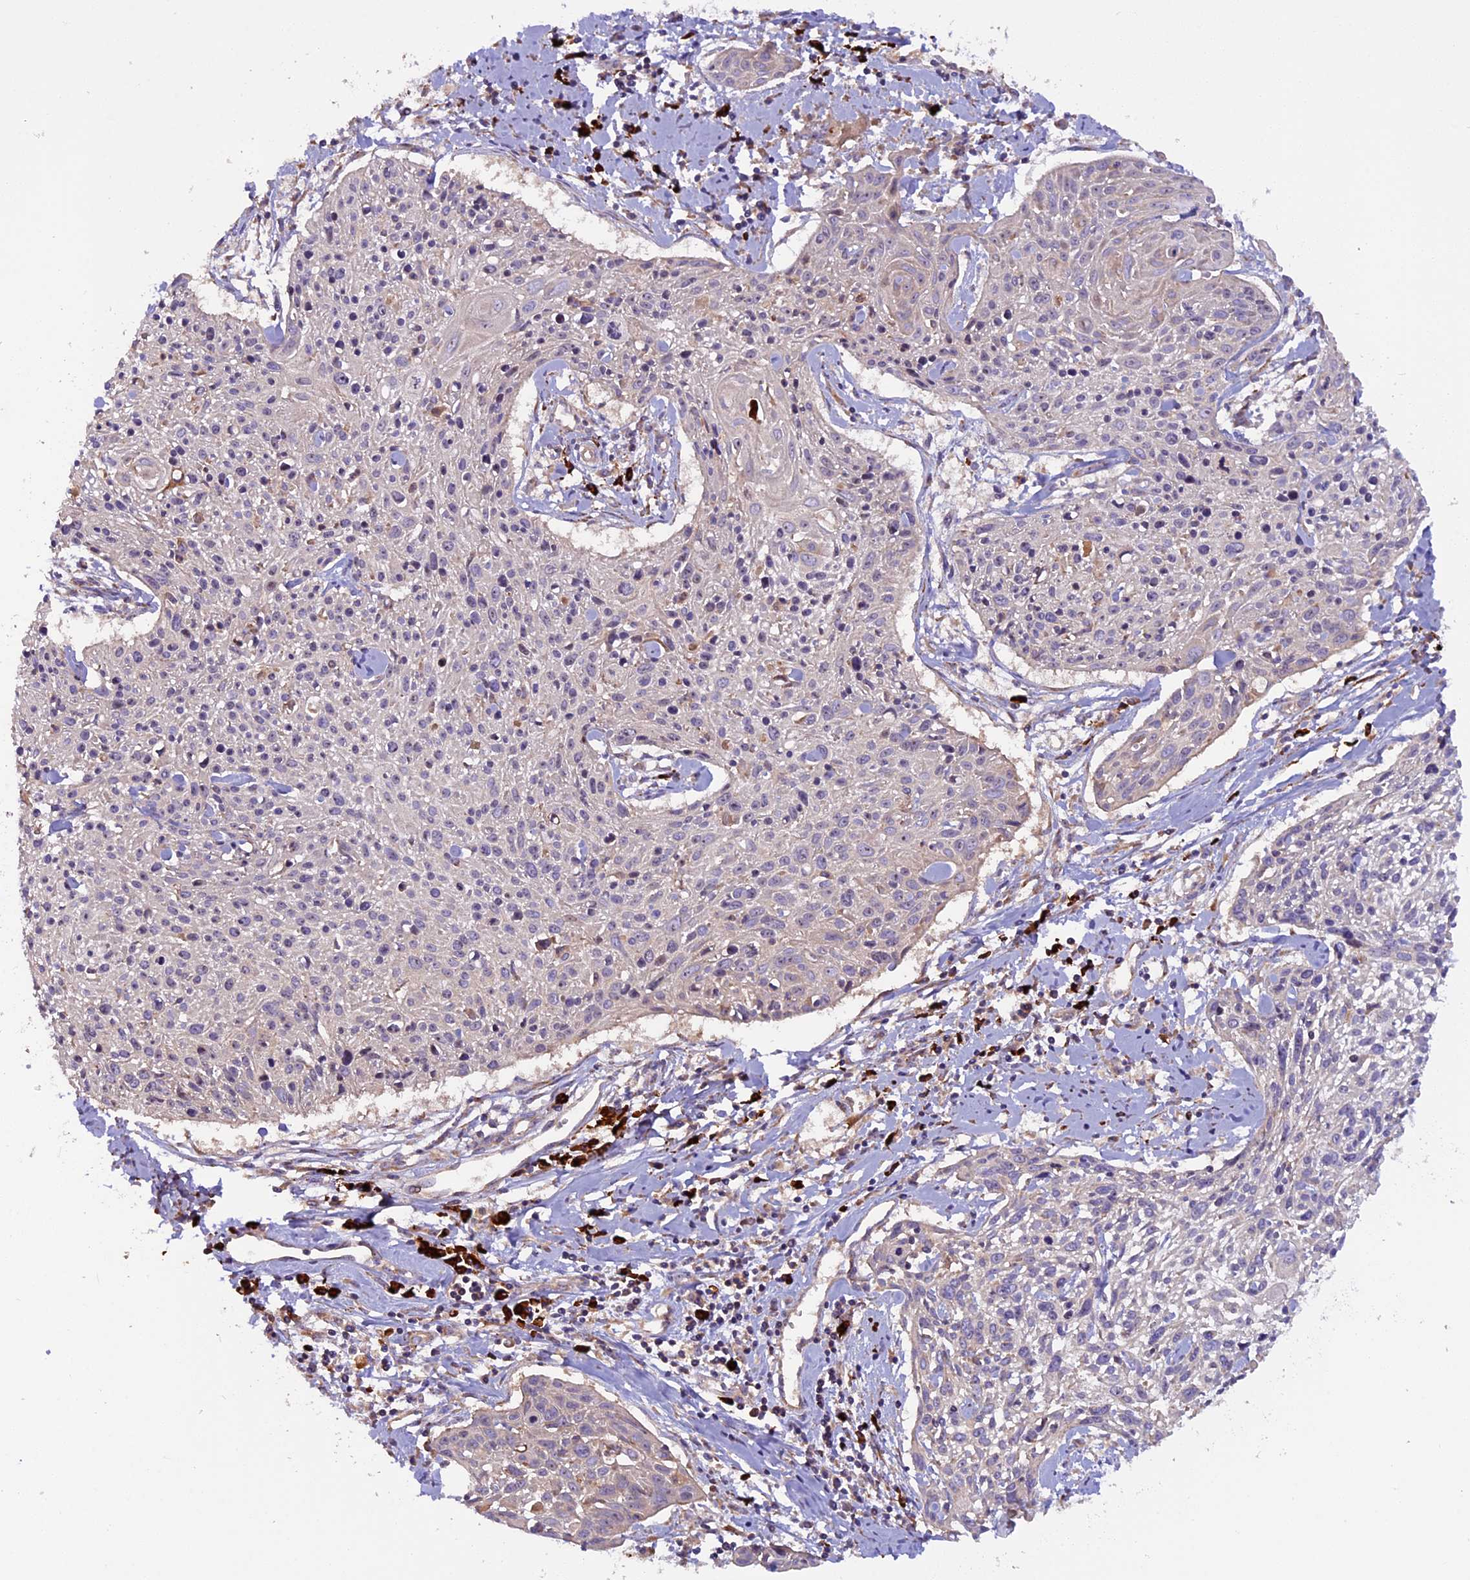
{"staining": {"intensity": "negative", "quantity": "none", "location": "none"}, "tissue": "cervical cancer", "cell_type": "Tumor cells", "image_type": "cancer", "snomed": [{"axis": "morphology", "description": "Squamous cell carcinoma, NOS"}, {"axis": "topography", "description": "Cervix"}], "caption": "Human squamous cell carcinoma (cervical) stained for a protein using immunohistochemistry (IHC) shows no positivity in tumor cells.", "gene": "FRY", "patient": {"sex": "female", "age": 51}}